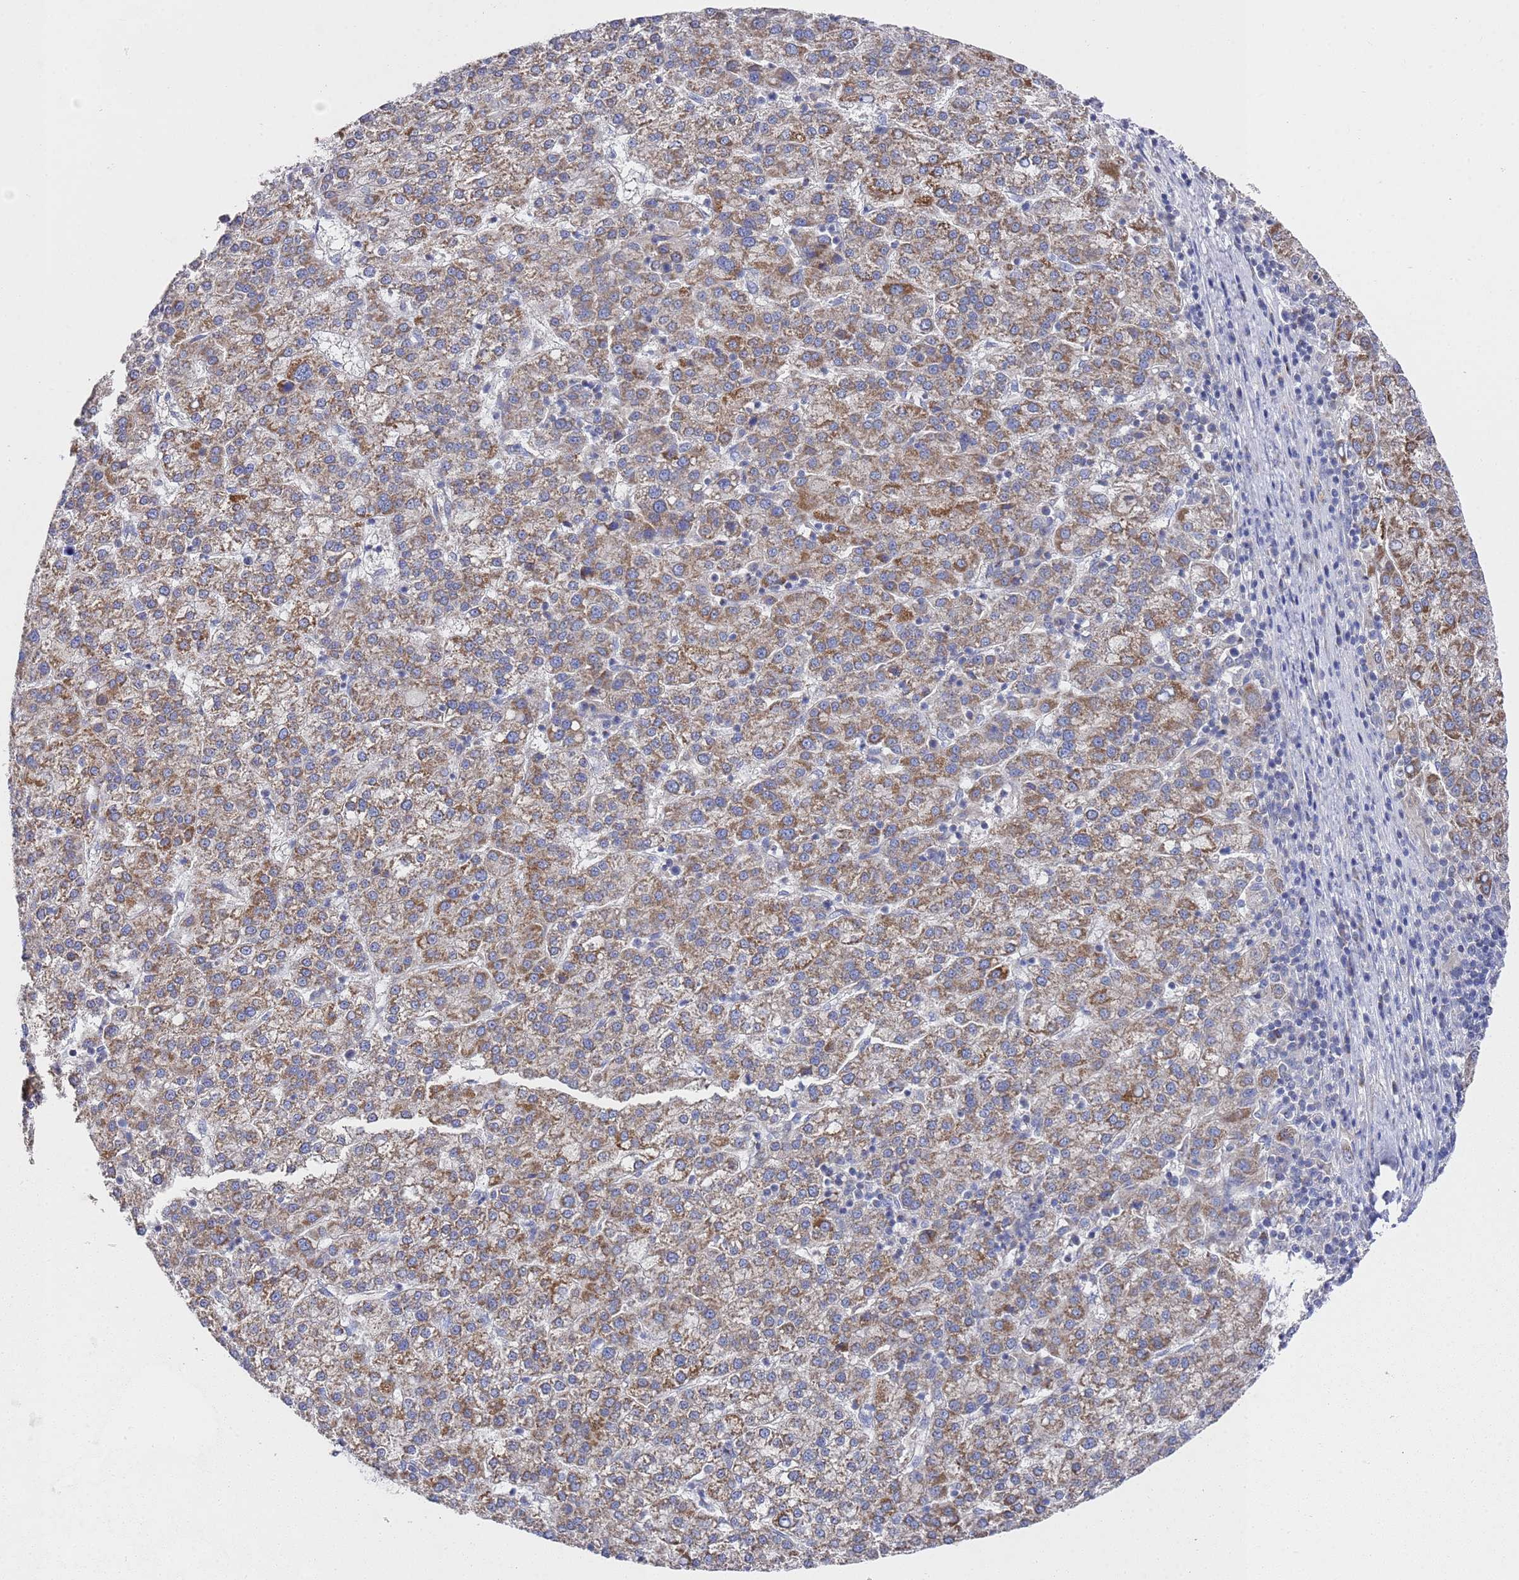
{"staining": {"intensity": "moderate", "quantity": ">75%", "location": "cytoplasmic/membranous"}, "tissue": "liver cancer", "cell_type": "Tumor cells", "image_type": "cancer", "snomed": [{"axis": "morphology", "description": "Carcinoma, Hepatocellular, NOS"}, {"axis": "topography", "description": "Liver"}], "caption": "Human liver hepatocellular carcinoma stained with a brown dye displays moderate cytoplasmic/membranous positive staining in approximately >75% of tumor cells.", "gene": "NPEPPS", "patient": {"sex": "female", "age": 58}}